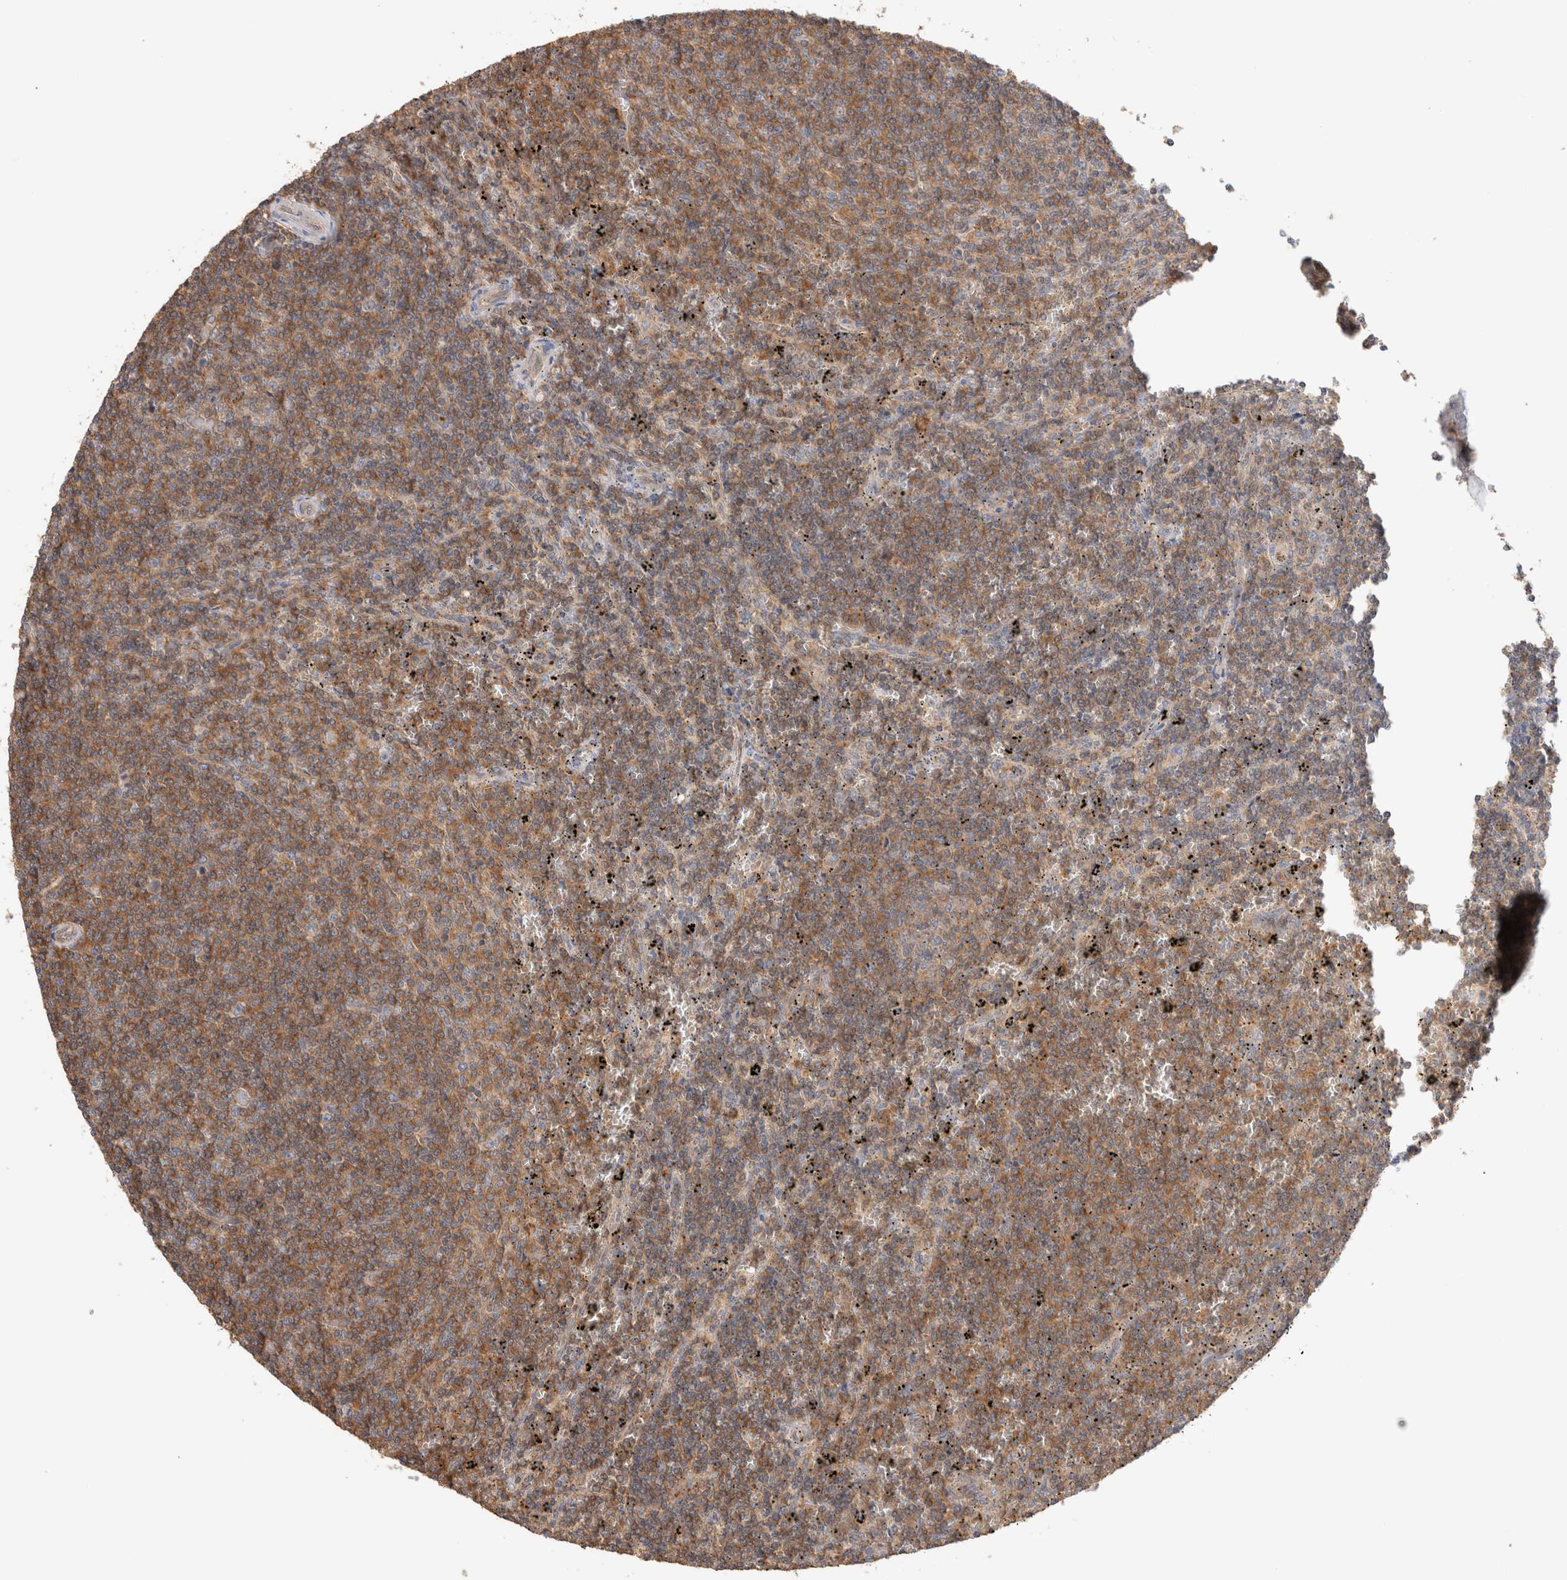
{"staining": {"intensity": "moderate", "quantity": ">75%", "location": "cytoplasmic/membranous"}, "tissue": "lymphoma", "cell_type": "Tumor cells", "image_type": "cancer", "snomed": [{"axis": "morphology", "description": "Malignant lymphoma, non-Hodgkin's type, Low grade"}, {"axis": "topography", "description": "Spleen"}], "caption": "Moderate cytoplasmic/membranous expression is appreciated in about >75% of tumor cells in lymphoma. The protein is stained brown, and the nuclei are stained in blue (DAB (3,3'-diaminobenzidine) IHC with brightfield microscopy, high magnification).", "gene": "CFAP418", "patient": {"sex": "female", "age": 50}}